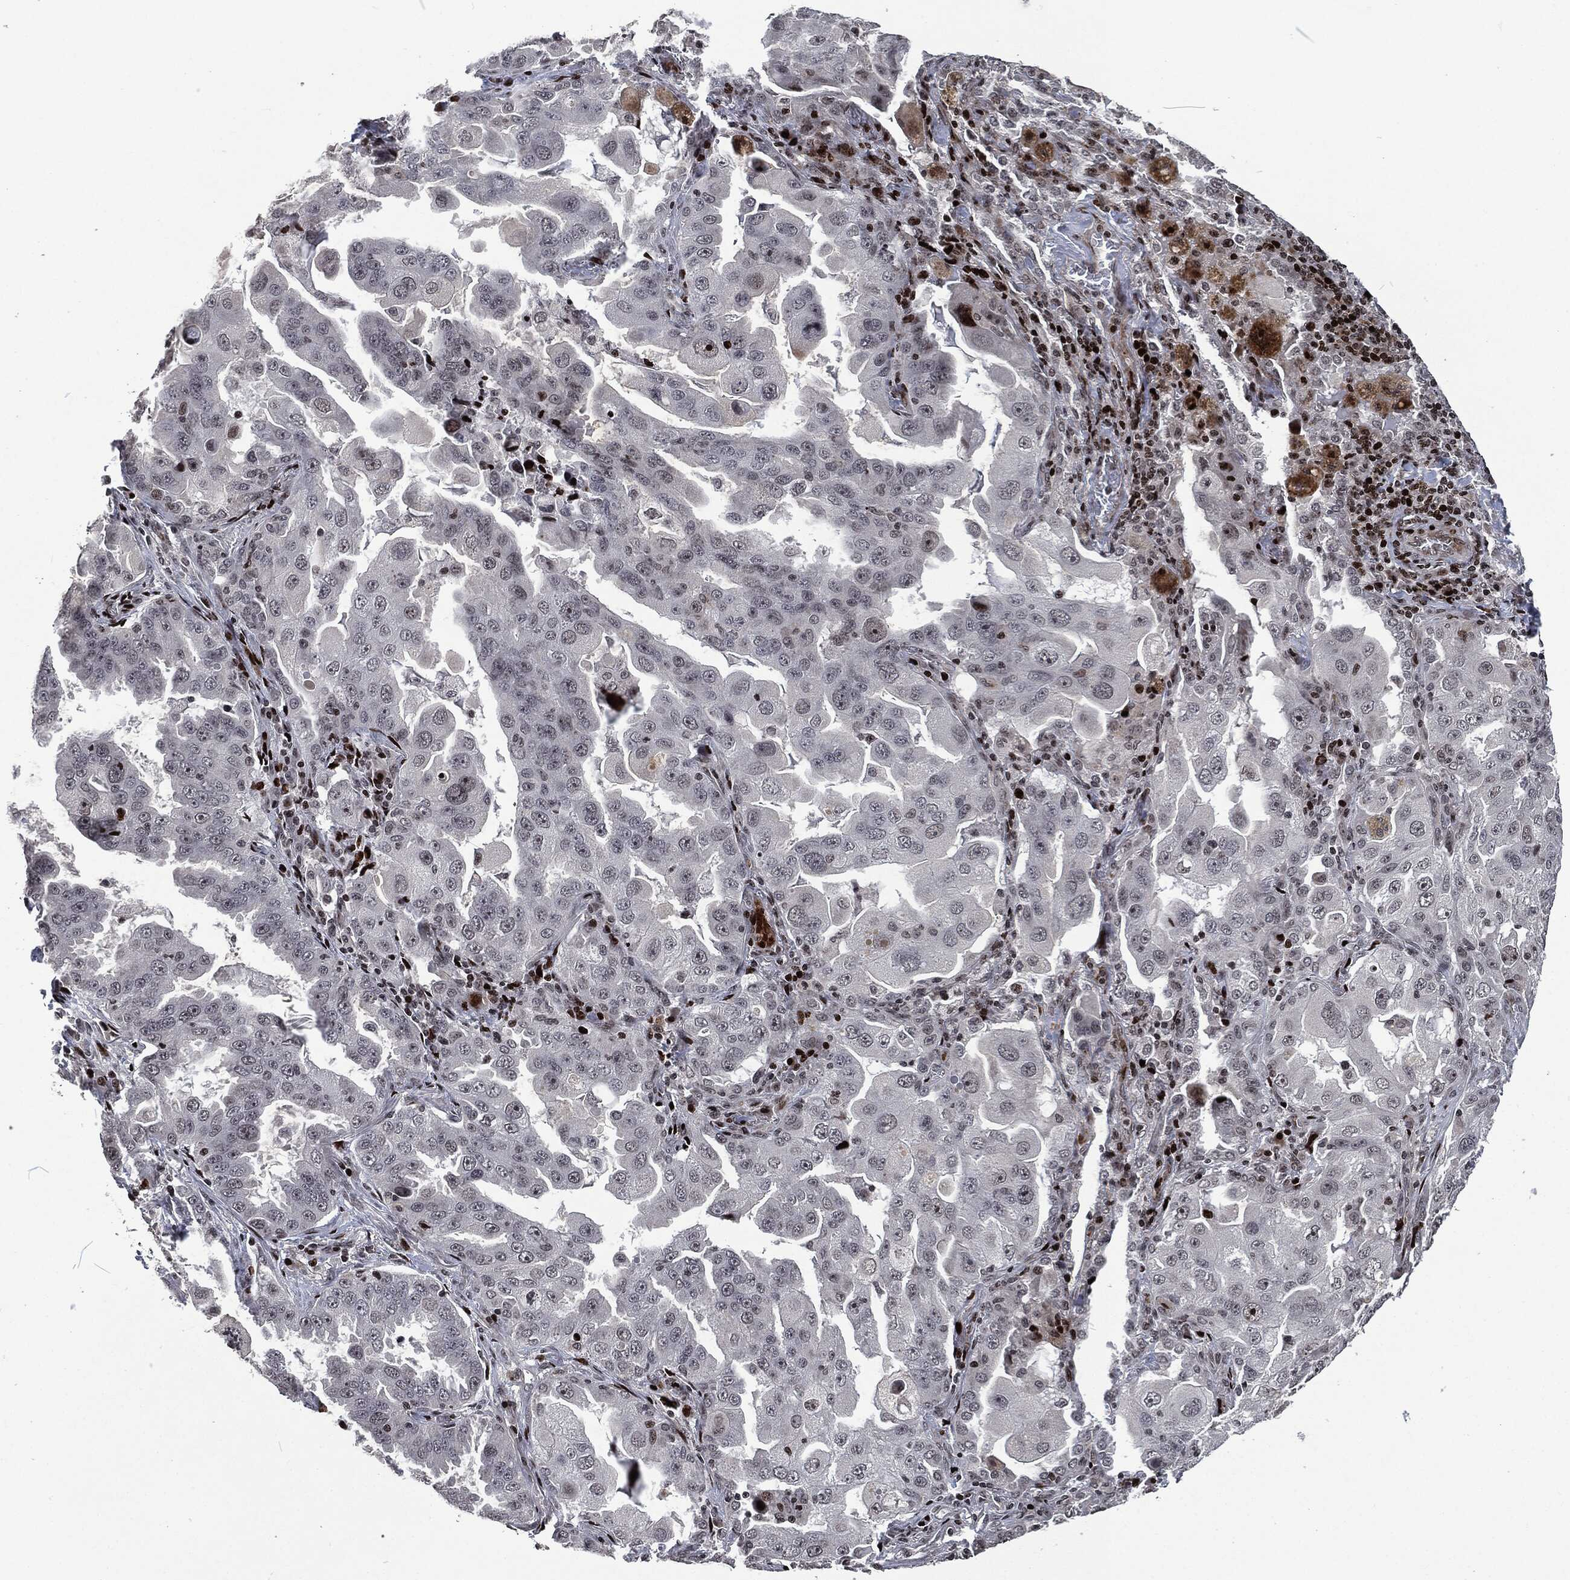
{"staining": {"intensity": "negative", "quantity": "none", "location": "none"}, "tissue": "lung cancer", "cell_type": "Tumor cells", "image_type": "cancer", "snomed": [{"axis": "morphology", "description": "Adenocarcinoma, NOS"}, {"axis": "topography", "description": "Lung"}], "caption": "Tumor cells are negative for protein expression in human lung cancer. Nuclei are stained in blue.", "gene": "EGFR", "patient": {"sex": "female", "age": 61}}